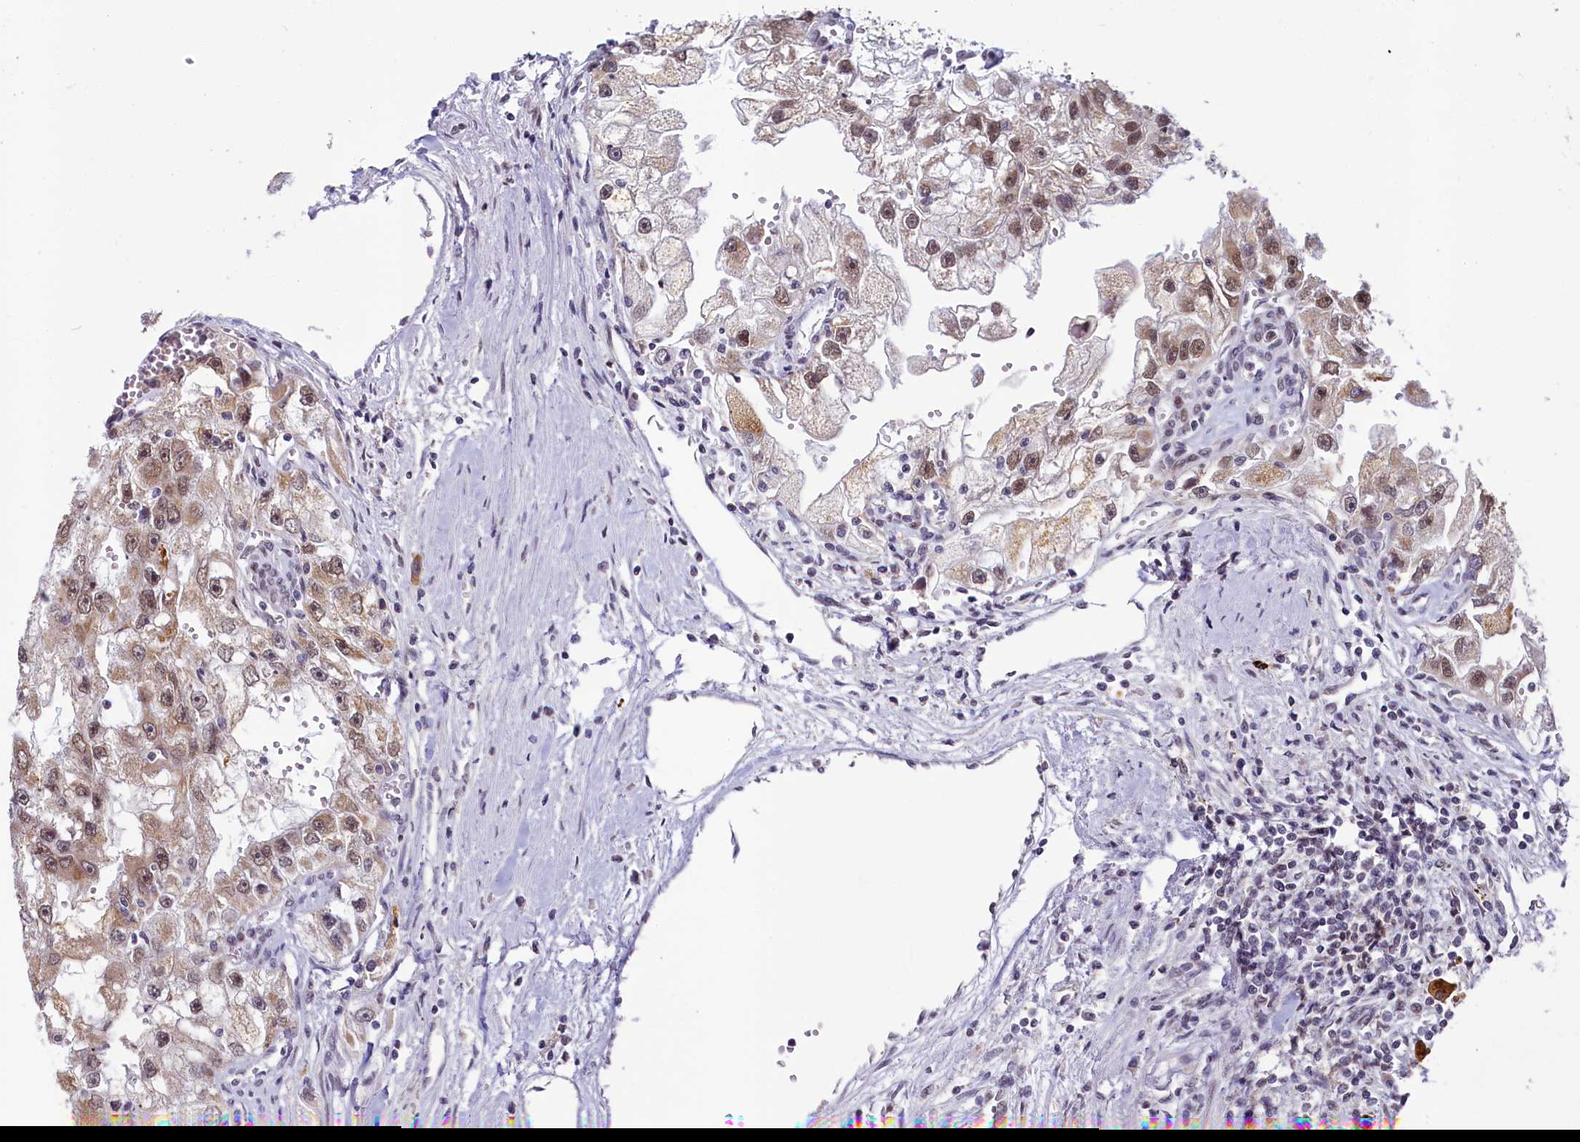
{"staining": {"intensity": "moderate", "quantity": "25%-75%", "location": "cytoplasmic/membranous,nuclear"}, "tissue": "renal cancer", "cell_type": "Tumor cells", "image_type": "cancer", "snomed": [{"axis": "morphology", "description": "Adenocarcinoma, NOS"}, {"axis": "topography", "description": "Kidney"}], "caption": "Protein staining of adenocarcinoma (renal) tissue exhibits moderate cytoplasmic/membranous and nuclear positivity in about 25%-75% of tumor cells. Ihc stains the protein in brown and the nuclei are stained blue.", "gene": "PPHLN1", "patient": {"sex": "male", "age": 63}}